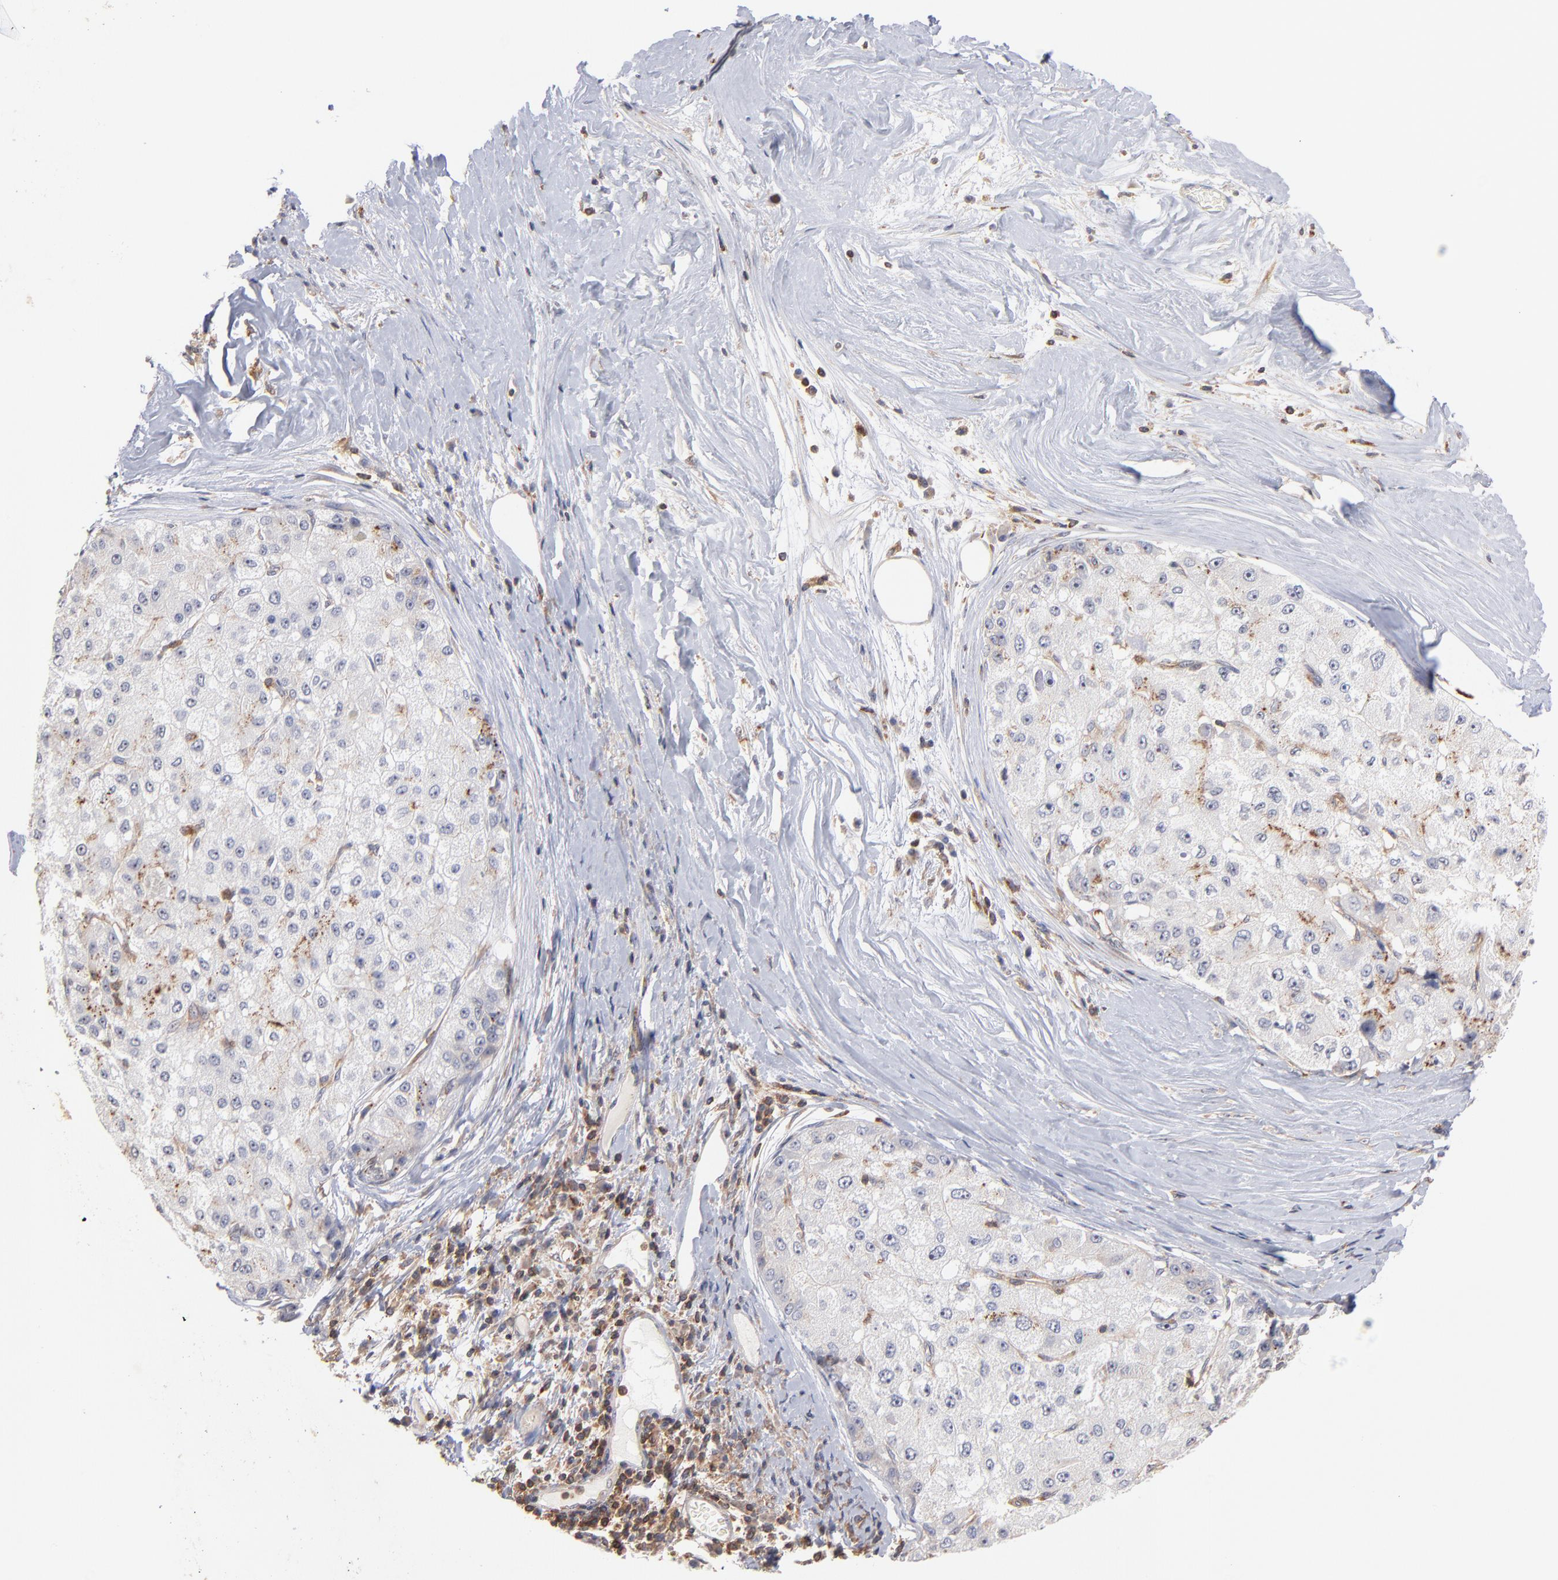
{"staining": {"intensity": "negative", "quantity": "none", "location": "none"}, "tissue": "liver cancer", "cell_type": "Tumor cells", "image_type": "cancer", "snomed": [{"axis": "morphology", "description": "Carcinoma, Hepatocellular, NOS"}, {"axis": "topography", "description": "Liver"}], "caption": "There is no significant staining in tumor cells of liver cancer (hepatocellular carcinoma).", "gene": "WIPF1", "patient": {"sex": "male", "age": 80}}